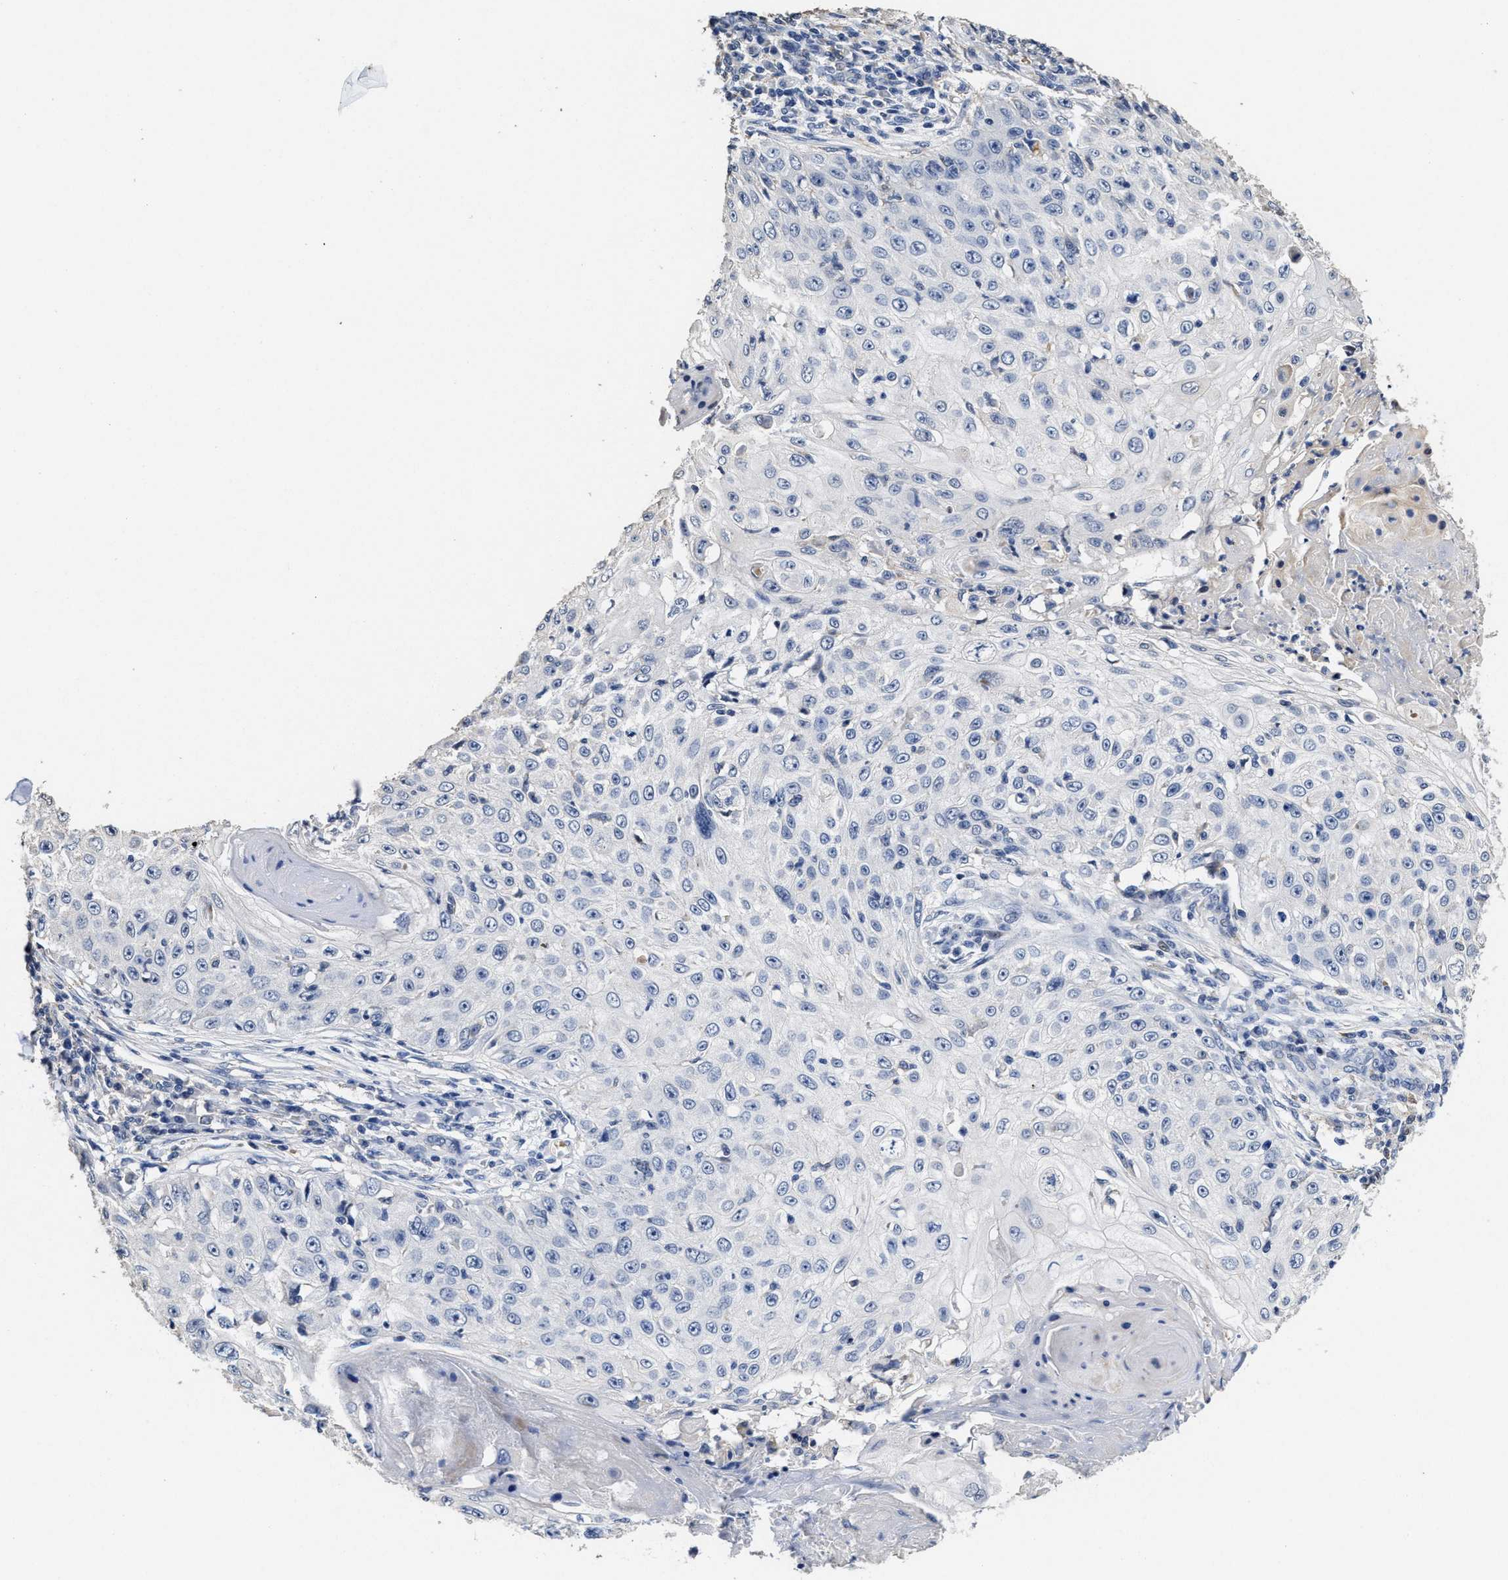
{"staining": {"intensity": "negative", "quantity": "none", "location": "none"}, "tissue": "skin cancer", "cell_type": "Tumor cells", "image_type": "cancer", "snomed": [{"axis": "morphology", "description": "Squamous cell carcinoma, NOS"}, {"axis": "topography", "description": "Skin"}], "caption": "An immunohistochemistry micrograph of skin squamous cell carcinoma is shown. There is no staining in tumor cells of skin squamous cell carcinoma. The staining is performed using DAB brown chromogen with nuclei counter-stained in using hematoxylin.", "gene": "ZFAT", "patient": {"sex": "male", "age": 86}}